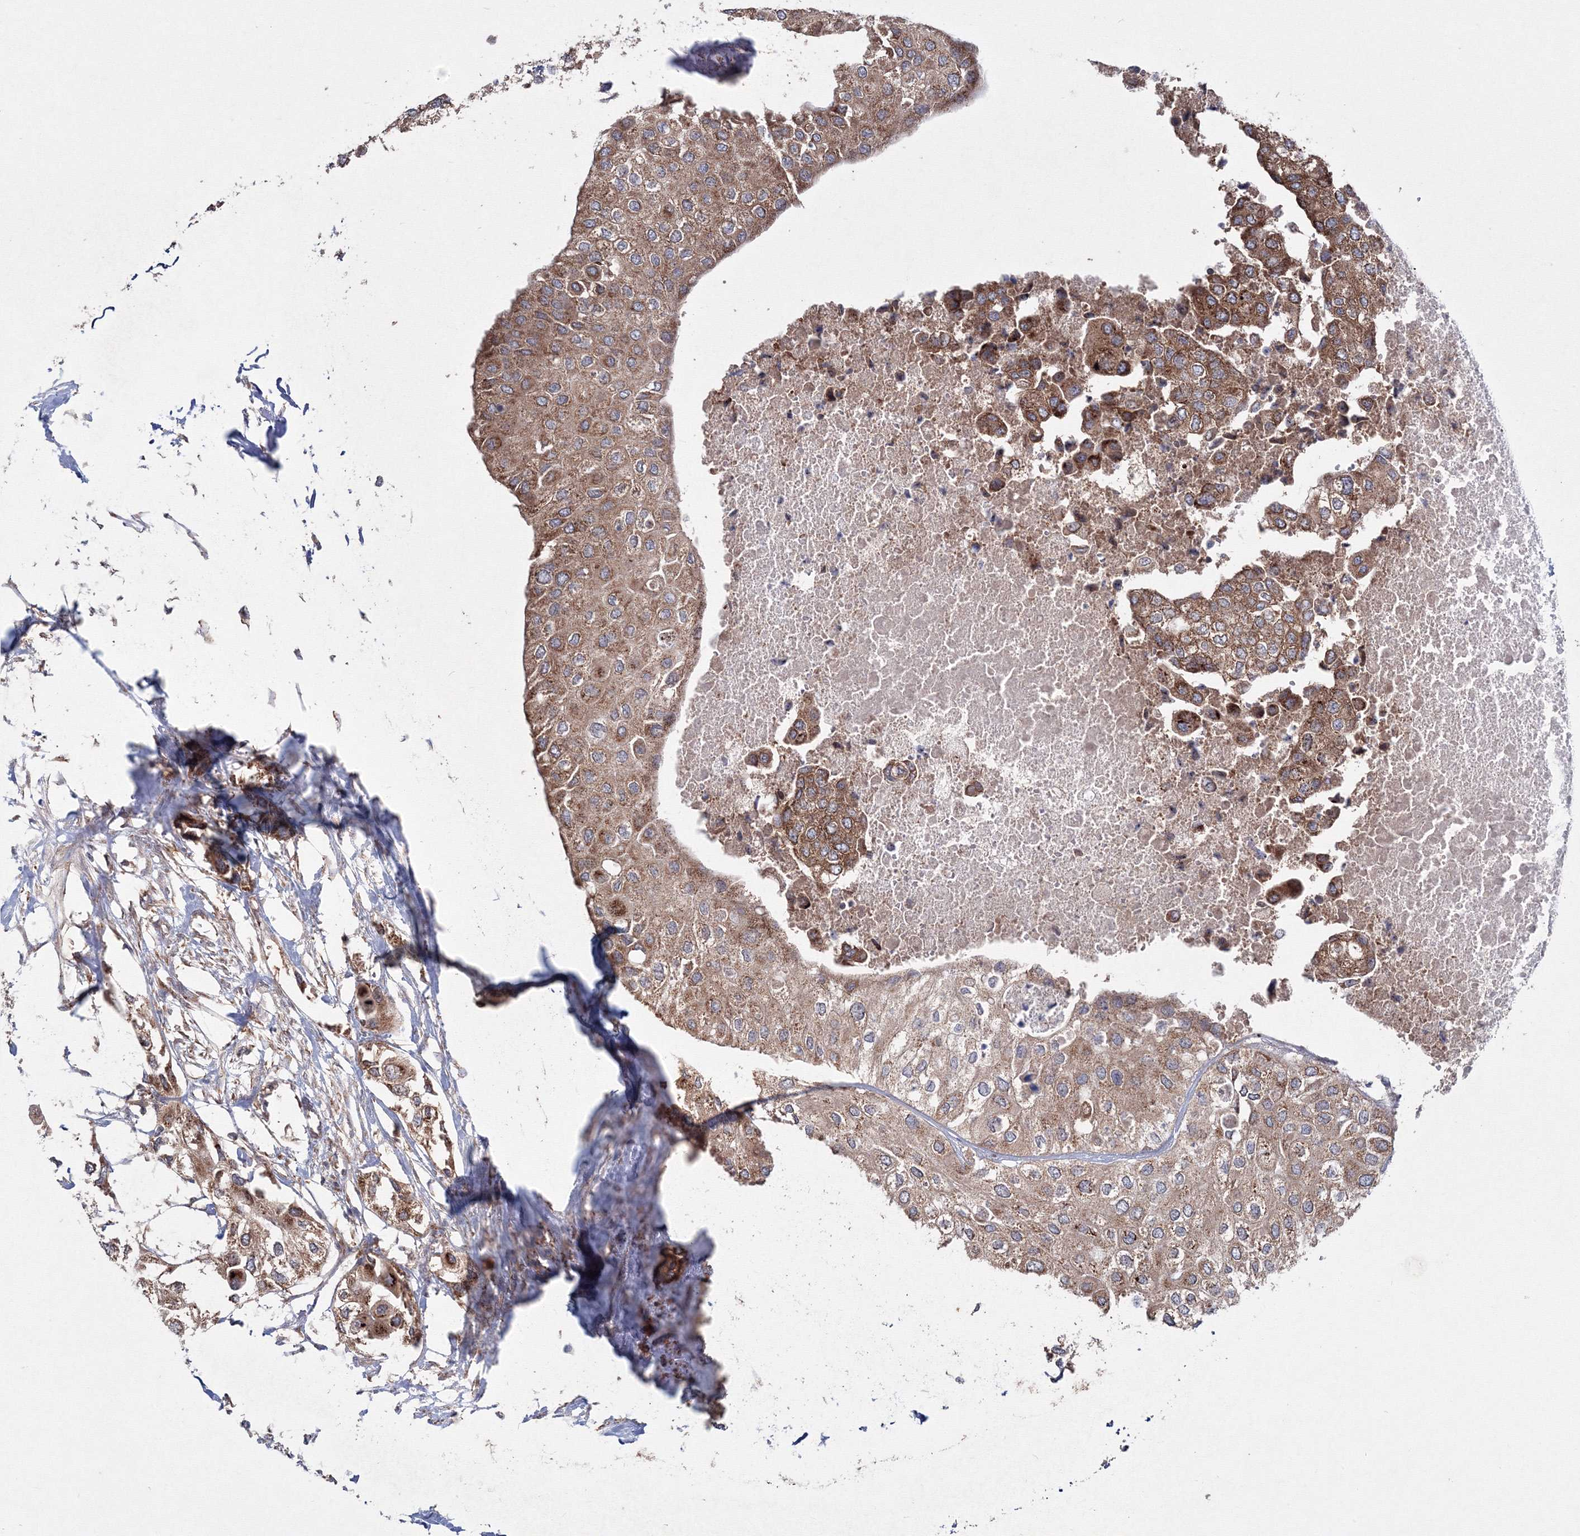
{"staining": {"intensity": "strong", "quantity": ">75%", "location": "cytoplasmic/membranous"}, "tissue": "urothelial cancer", "cell_type": "Tumor cells", "image_type": "cancer", "snomed": [{"axis": "morphology", "description": "Urothelial carcinoma, High grade"}, {"axis": "topography", "description": "Urinary bladder"}], "caption": "Protein staining of urothelial cancer tissue displays strong cytoplasmic/membranous positivity in about >75% of tumor cells. Immunohistochemistry stains the protein in brown and the nuclei are stained blue.", "gene": "PEX13", "patient": {"sex": "male", "age": 64}}